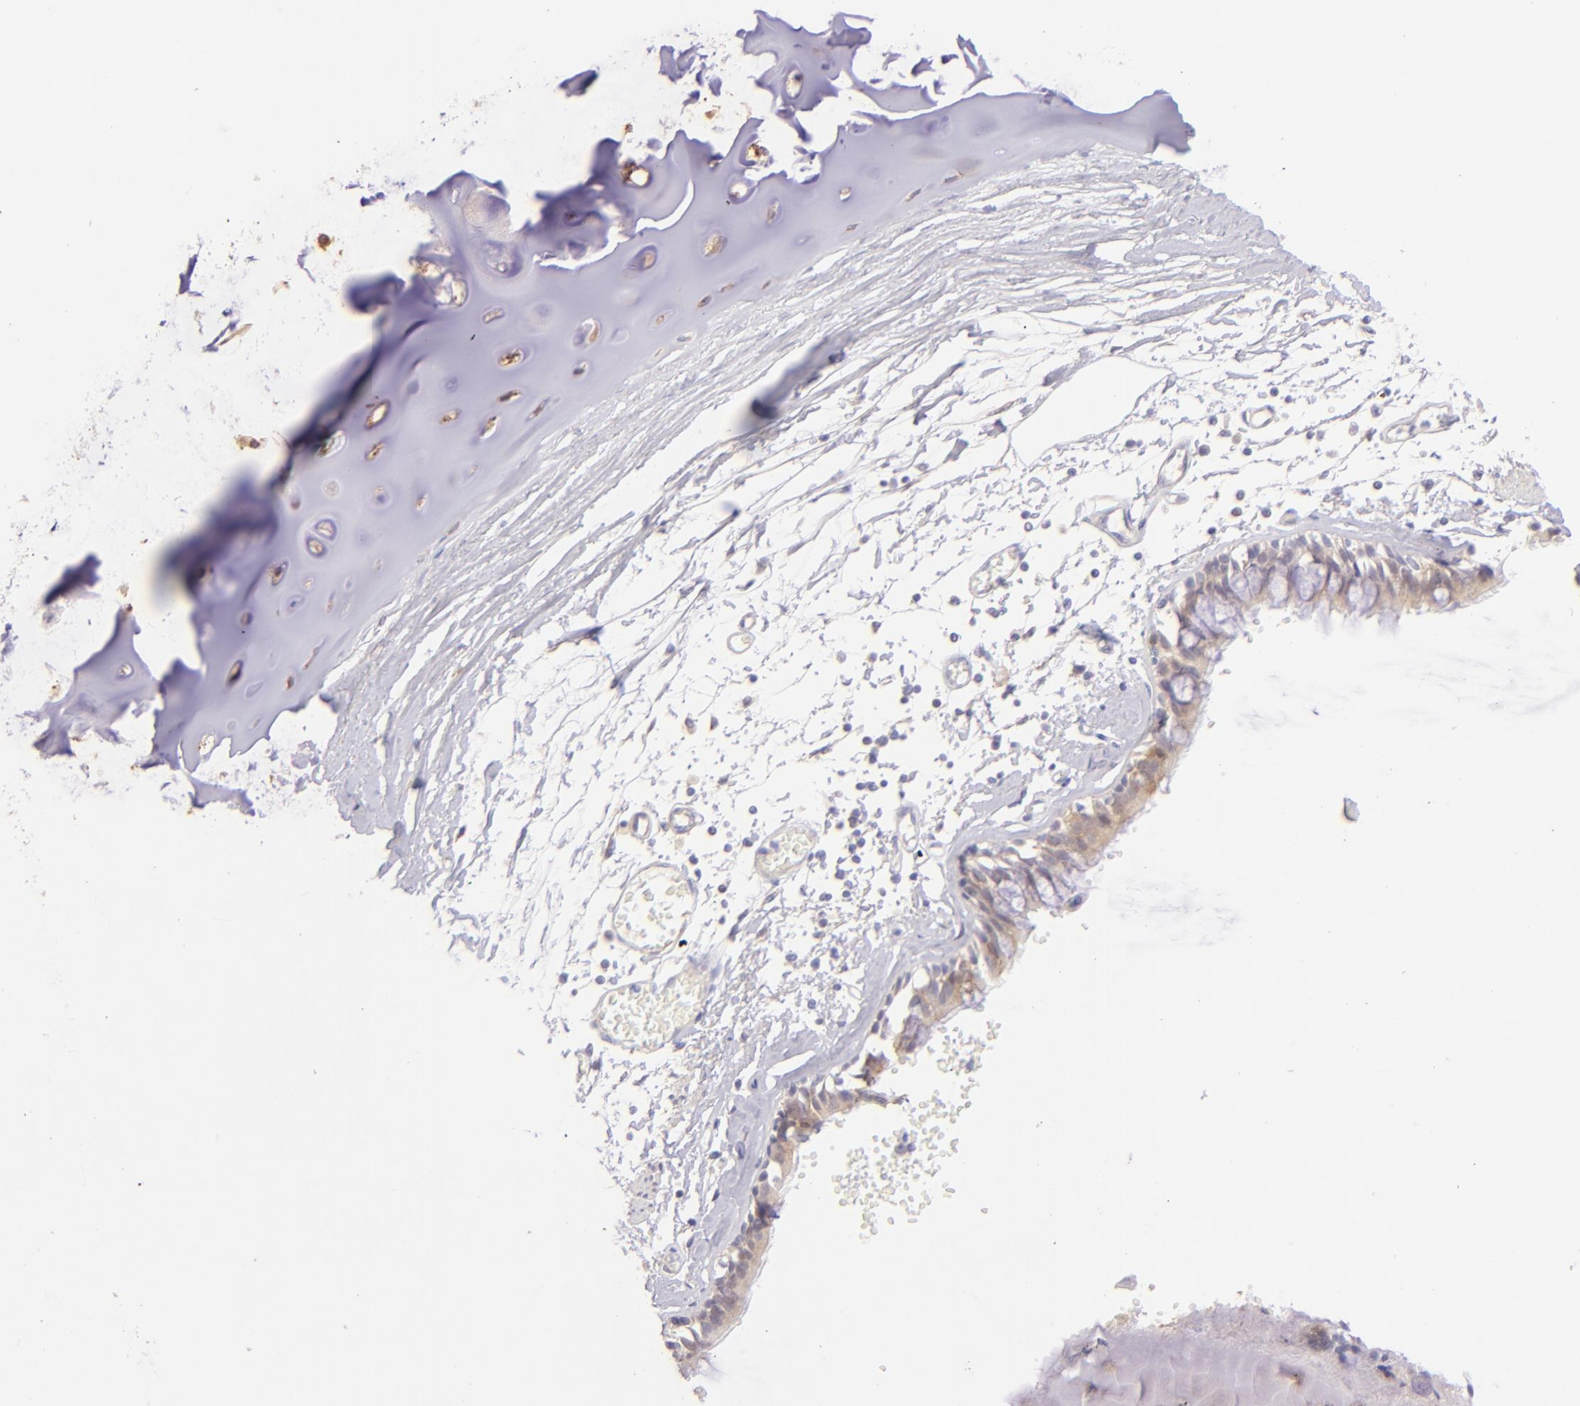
{"staining": {"intensity": "negative", "quantity": "none", "location": "none"}, "tissue": "adipose tissue", "cell_type": "Adipocytes", "image_type": "normal", "snomed": [{"axis": "morphology", "description": "Normal tissue, NOS"}, {"axis": "topography", "description": "Bronchus"}, {"axis": "topography", "description": "Lung"}], "caption": "Adipocytes show no significant protein staining in benign adipose tissue. Nuclei are stained in blue.", "gene": "SH2D4A", "patient": {"sex": "female", "age": 56}}